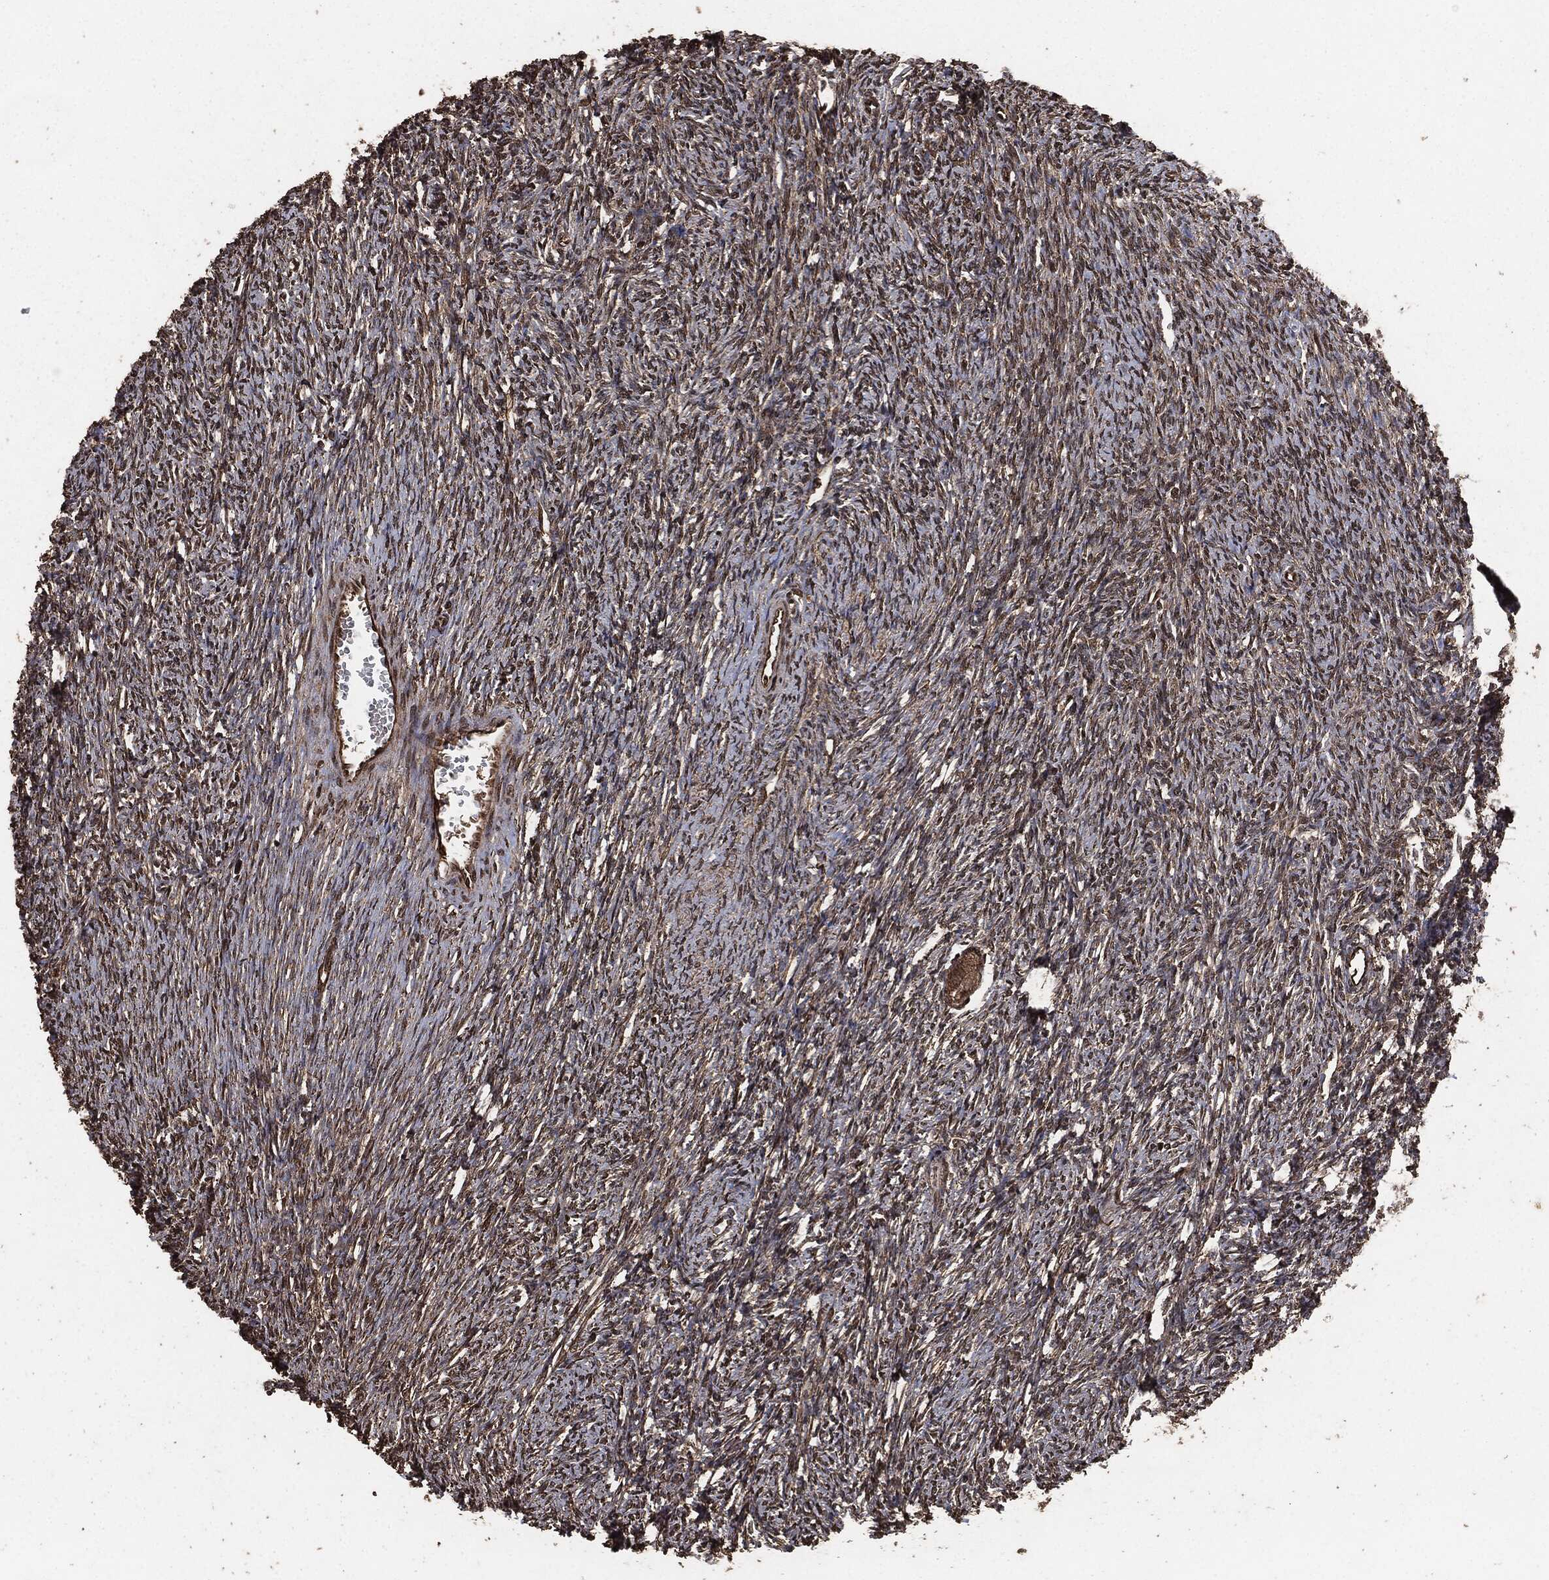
{"staining": {"intensity": "strong", "quantity": ">75%", "location": "cytoplasmic/membranous,nuclear"}, "tissue": "ovary", "cell_type": "Follicle cells", "image_type": "normal", "snomed": [{"axis": "morphology", "description": "Normal tissue, NOS"}, {"axis": "topography", "description": "Fallopian tube"}, {"axis": "topography", "description": "Ovary"}], "caption": "Immunohistochemical staining of unremarkable ovary demonstrates >75% levels of strong cytoplasmic/membranous,nuclear protein positivity in about >75% of follicle cells. (DAB = brown stain, brightfield microscopy at high magnification).", "gene": "EGFR", "patient": {"sex": "female", "age": 33}}